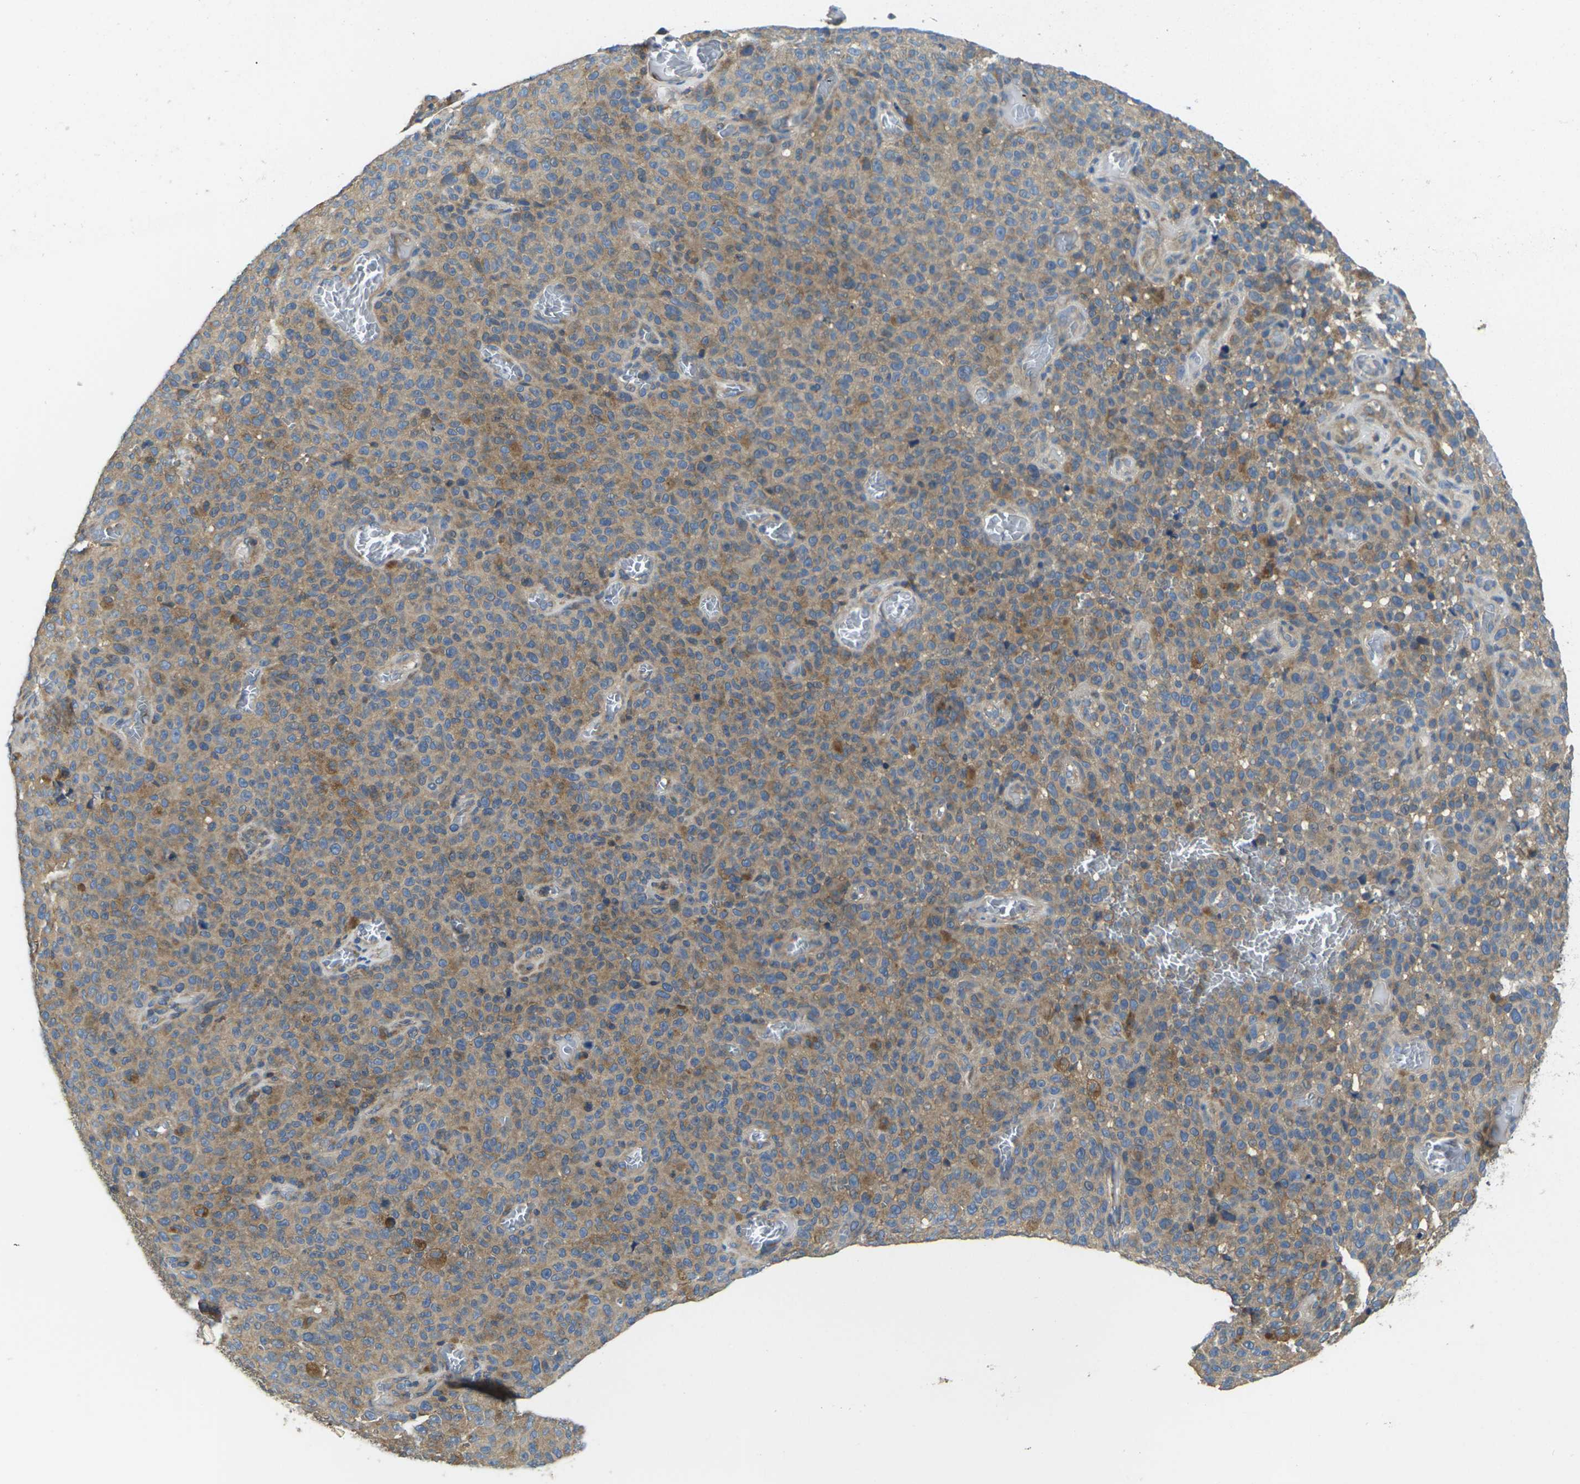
{"staining": {"intensity": "moderate", "quantity": "<25%", "location": "cytoplasmic/membranous"}, "tissue": "melanoma", "cell_type": "Tumor cells", "image_type": "cancer", "snomed": [{"axis": "morphology", "description": "Malignant melanoma, NOS"}, {"axis": "topography", "description": "Skin"}], "caption": "Immunohistochemical staining of malignant melanoma demonstrates low levels of moderate cytoplasmic/membranous protein expression in approximately <25% of tumor cells. (DAB IHC with brightfield microscopy, high magnification).", "gene": "TMCC2", "patient": {"sex": "female", "age": 82}}